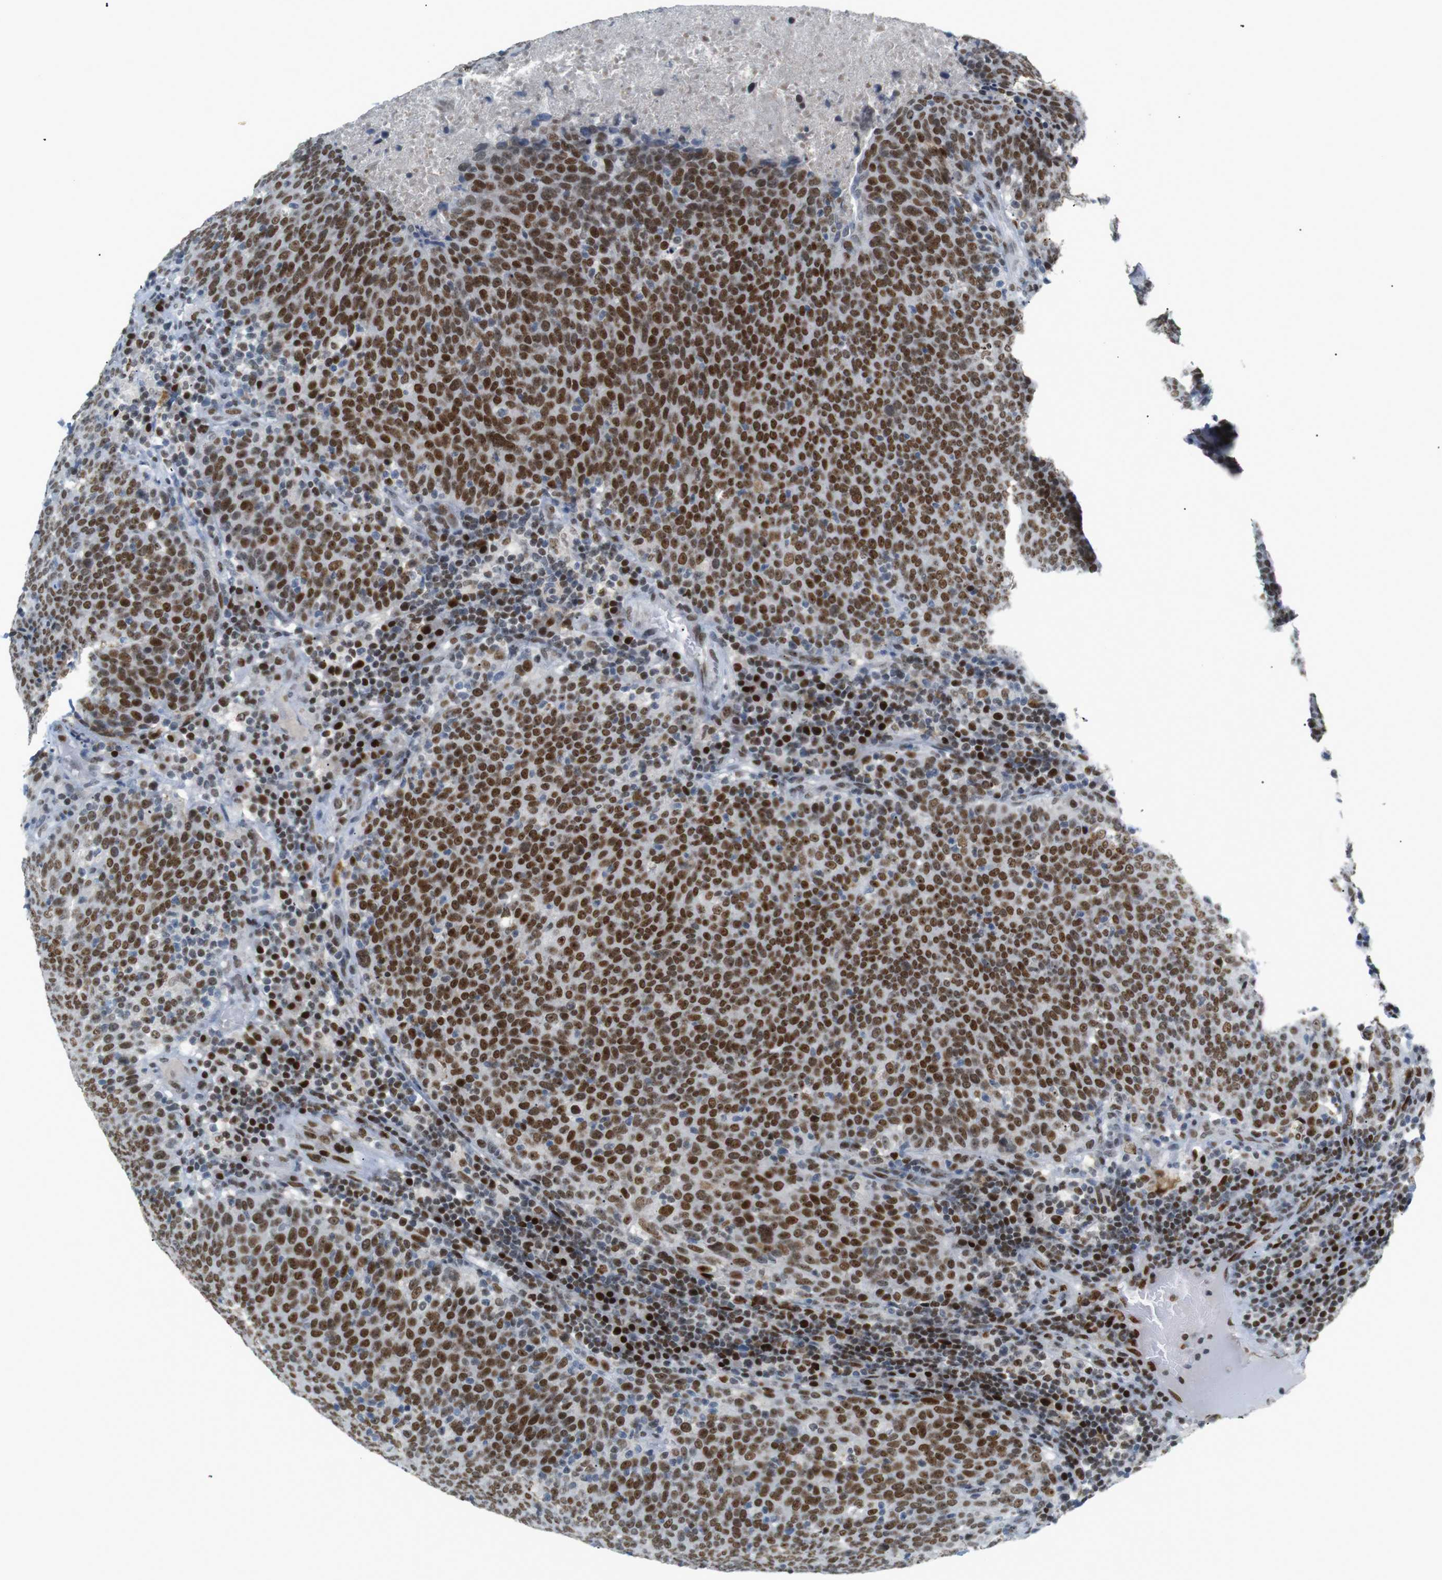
{"staining": {"intensity": "strong", "quantity": ">75%", "location": "nuclear"}, "tissue": "head and neck cancer", "cell_type": "Tumor cells", "image_type": "cancer", "snomed": [{"axis": "morphology", "description": "Squamous cell carcinoma, NOS"}, {"axis": "morphology", "description": "Squamous cell carcinoma, metastatic, NOS"}, {"axis": "topography", "description": "Lymph node"}, {"axis": "topography", "description": "Head-Neck"}], "caption": "Immunohistochemistry histopathology image of neoplastic tissue: human head and neck cancer (squamous cell carcinoma) stained using immunohistochemistry exhibits high levels of strong protein expression localized specifically in the nuclear of tumor cells, appearing as a nuclear brown color.", "gene": "RIOX2", "patient": {"sex": "male", "age": 62}}